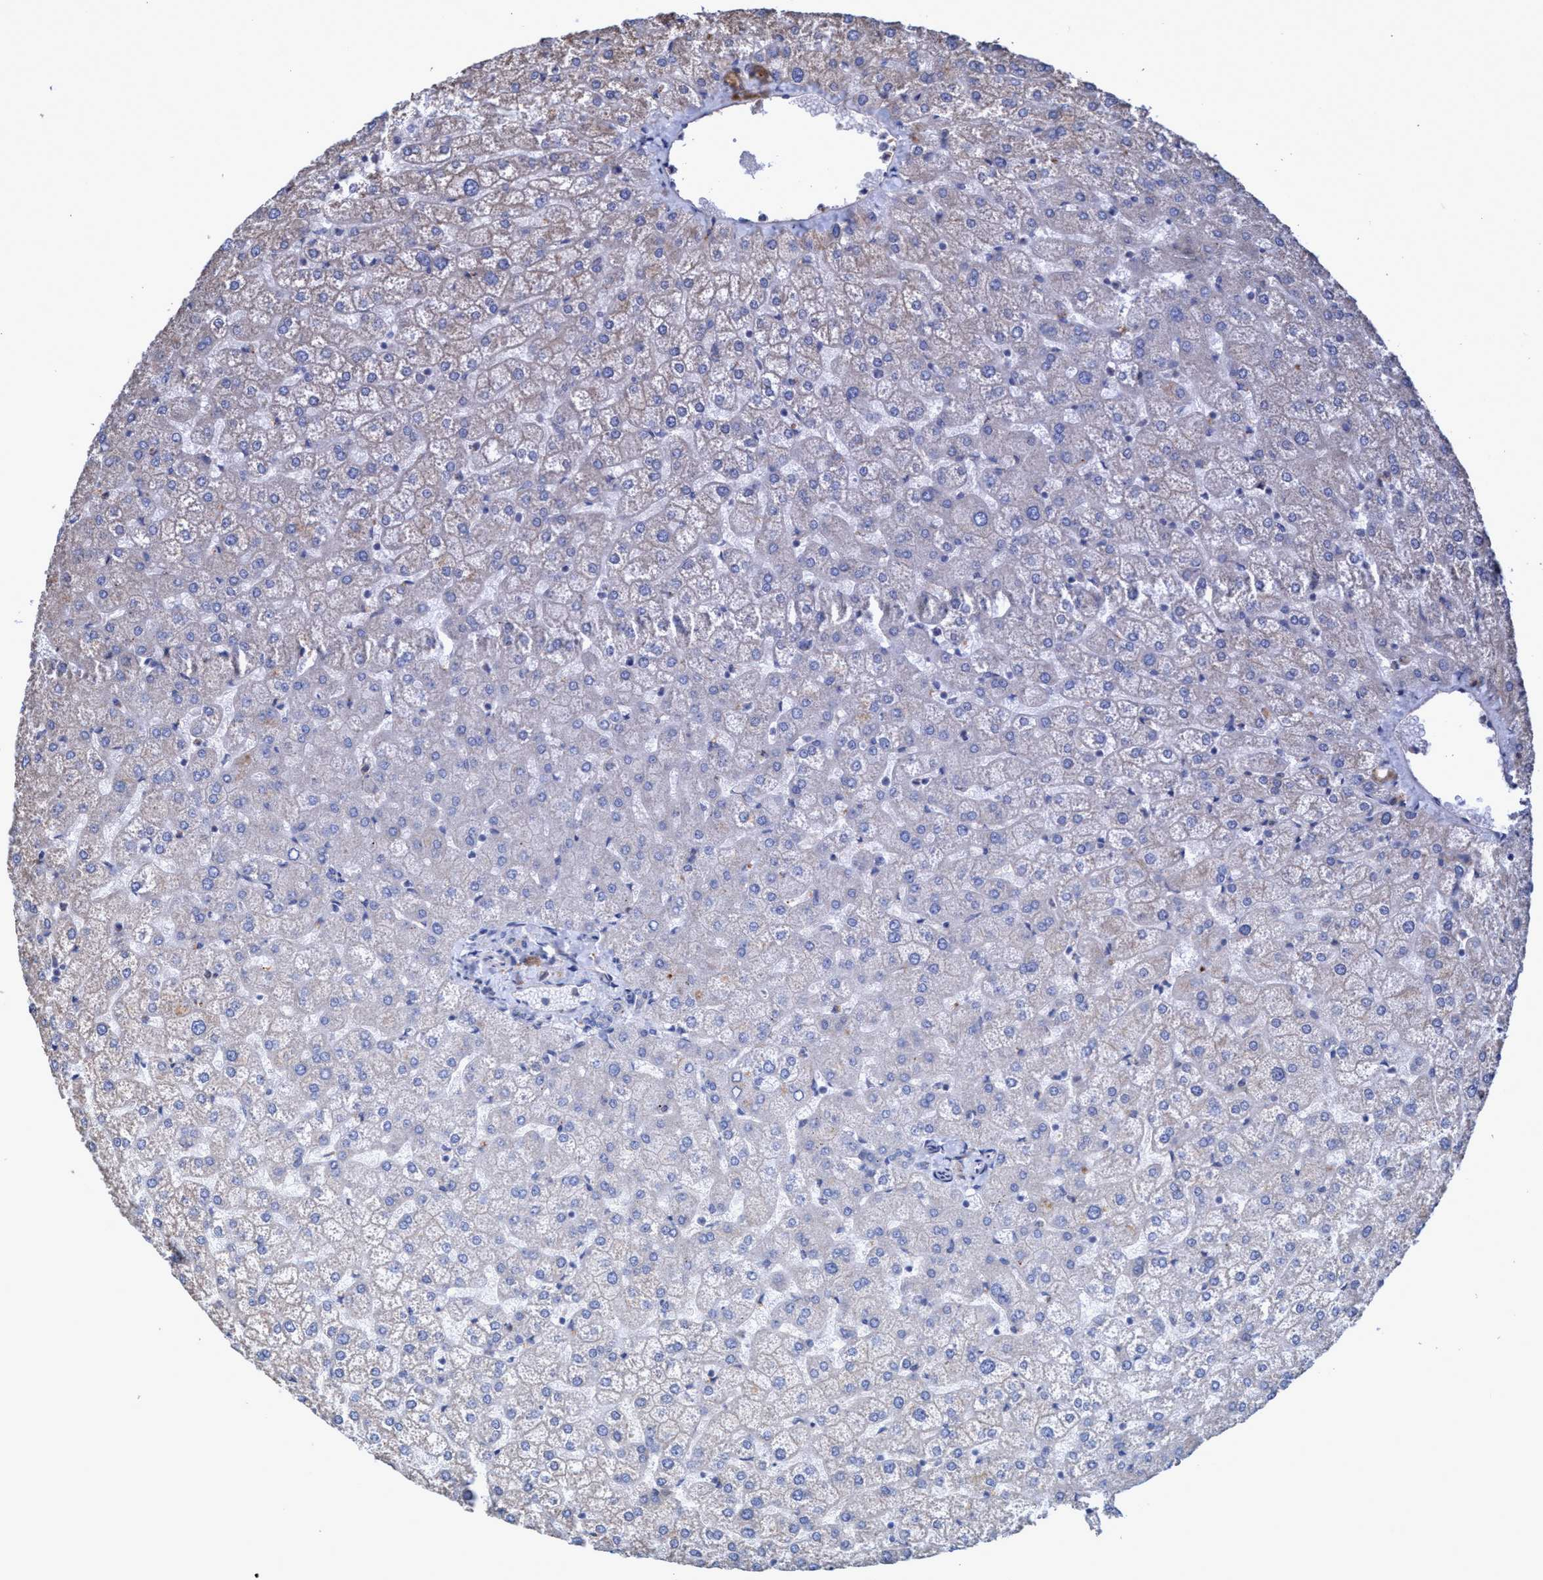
{"staining": {"intensity": "negative", "quantity": "none", "location": "none"}, "tissue": "liver", "cell_type": "Cholangiocytes", "image_type": "normal", "snomed": [{"axis": "morphology", "description": "Normal tissue, NOS"}, {"axis": "topography", "description": "Liver"}], "caption": "This is an immunohistochemistry (IHC) micrograph of benign human liver. There is no staining in cholangiocytes.", "gene": "BICD2", "patient": {"sex": "female", "age": 32}}